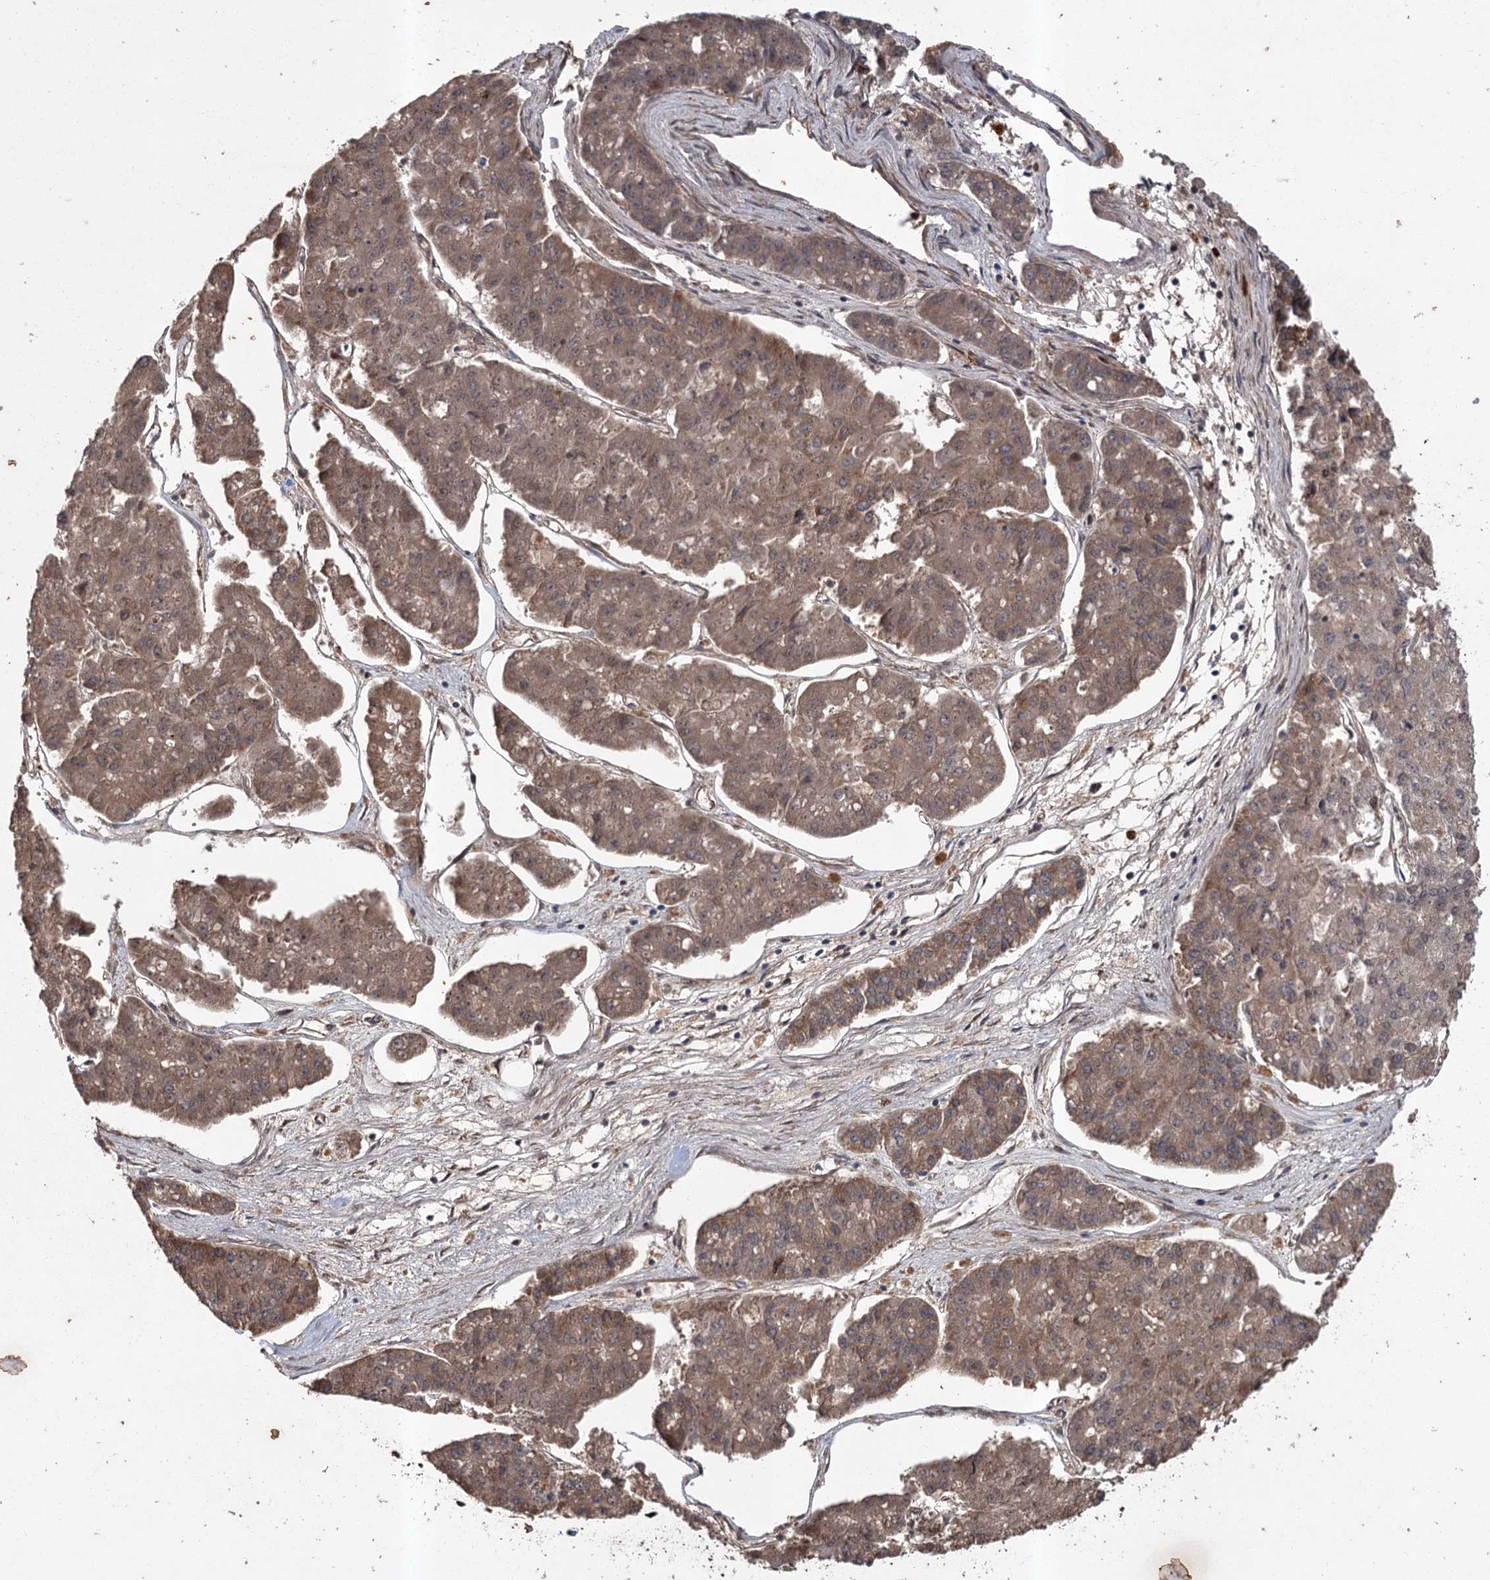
{"staining": {"intensity": "moderate", "quantity": ">75%", "location": "cytoplasmic/membranous"}, "tissue": "pancreatic cancer", "cell_type": "Tumor cells", "image_type": "cancer", "snomed": [{"axis": "morphology", "description": "Adenocarcinoma, NOS"}, {"axis": "topography", "description": "Pancreas"}], "caption": "Immunohistochemical staining of human pancreatic cancer exhibits moderate cytoplasmic/membranous protein expression in approximately >75% of tumor cells. (brown staining indicates protein expression, while blue staining denotes nuclei).", "gene": "RPAP3", "patient": {"sex": "male", "age": 50}}